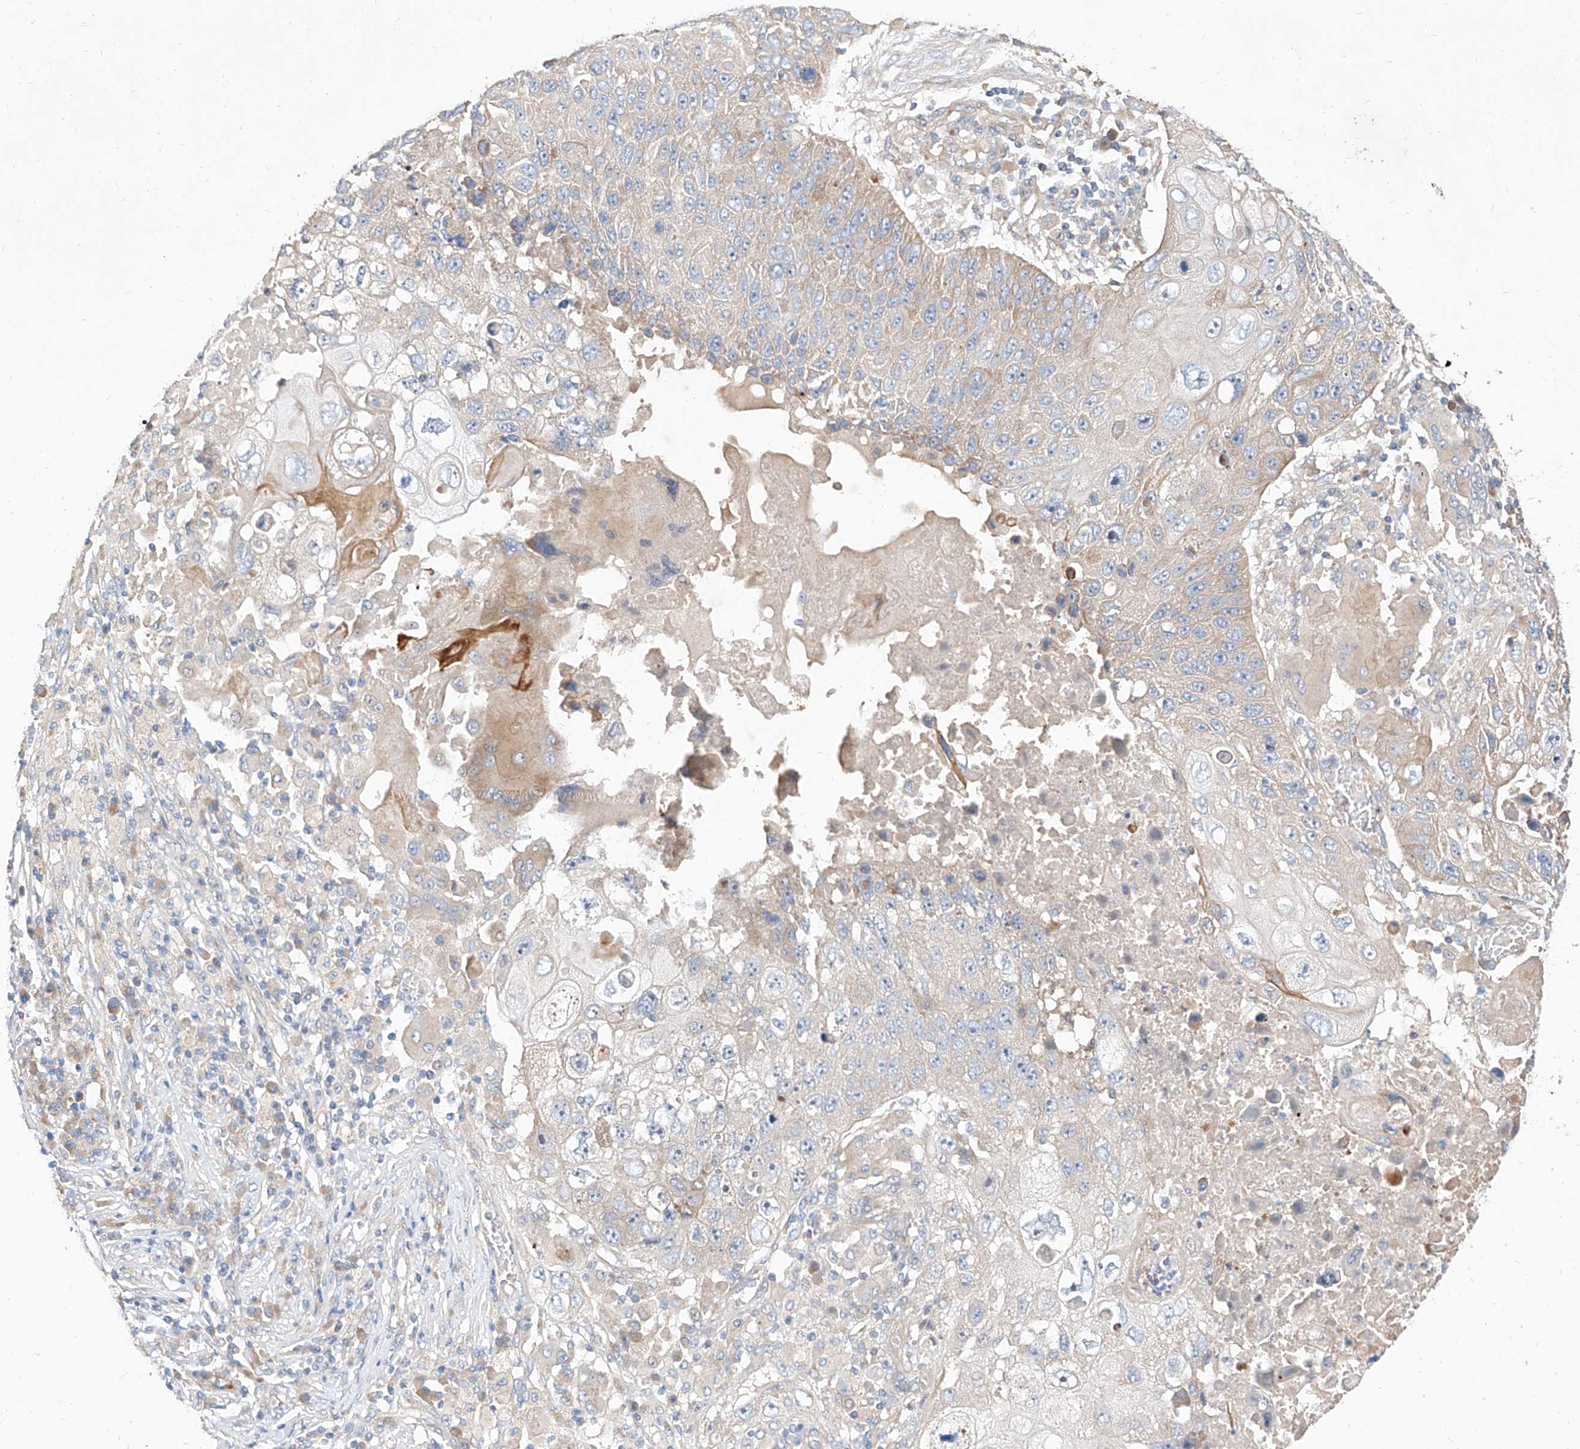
{"staining": {"intensity": "weak", "quantity": "<25%", "location": "cytoplasmic/membranous"}, "tissue": "lung cancer", "cell_type": "Tumor cells", "image_type": "cancer", "snomed": [{"axis": "morphology", "description": "Squamous cell carcinoma, NOS"}, {"axis": "topography", "description": "Lung"}], "caption": "Immunohistochemistry (IHC) of lung squamous cell carcinoma displays no expression in tumor cells.", "gene": "DIRAS3", "patient": {"sex": "male", "age": 61}}